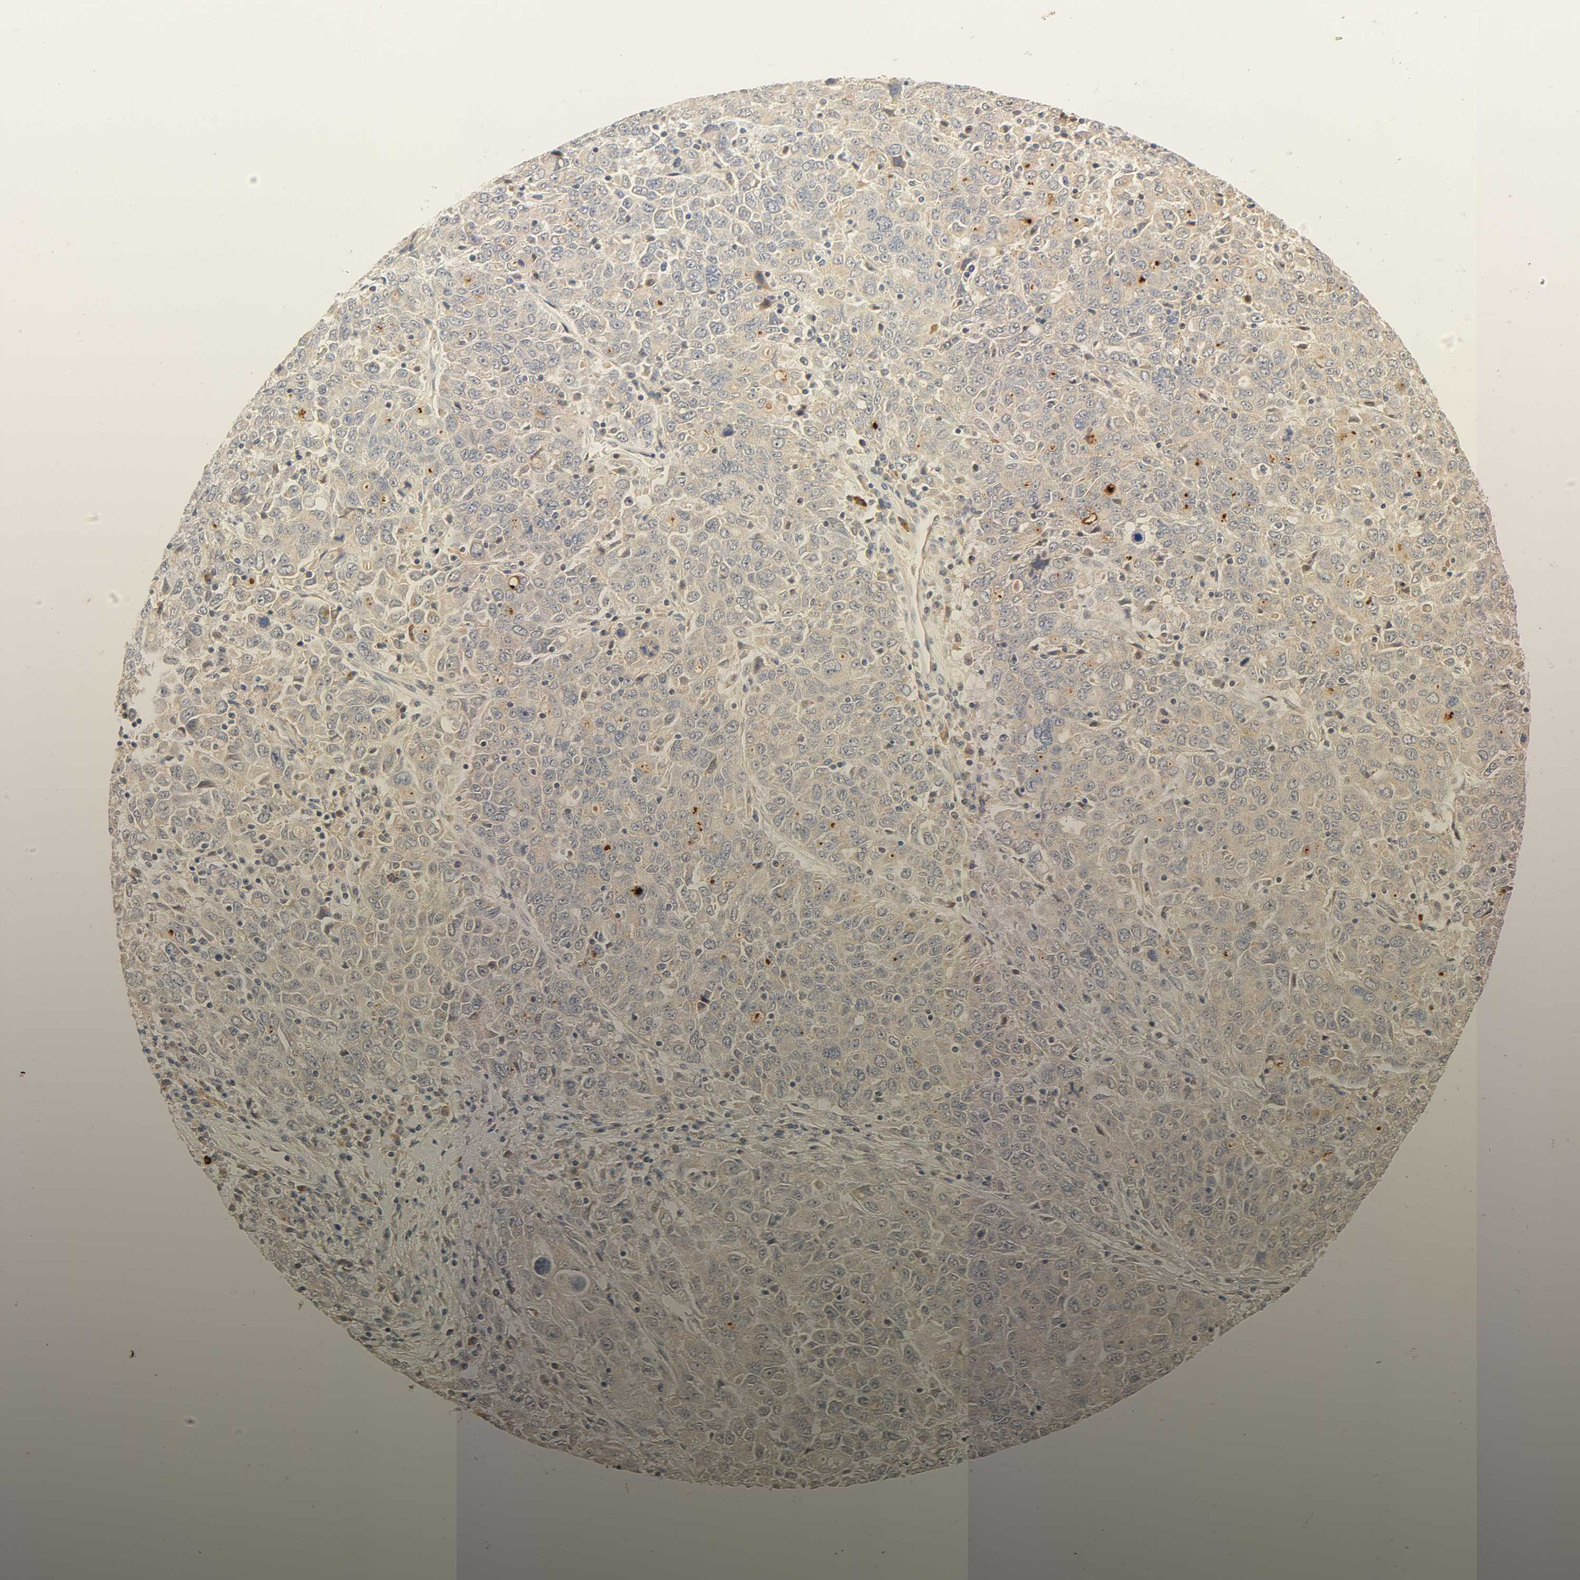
{"staining": {"intensity": "negative", "quantity": "none", "location": "none"}, "tissue": "ovarian cancer", "cell_type": "Tumor cells", "image_type": "cancer", "snomed": [{"axis": "morphology", "description": "Carcinoma, endometroid"}, {"axis": "topography", "description": "Ovary"}], "caption": "The IHC histopathology image has no significant expression in tumor cells of ovarian cancer tissue.", "gene": "CACNA1G", "patient": {"sex": "female", "age": 62}}